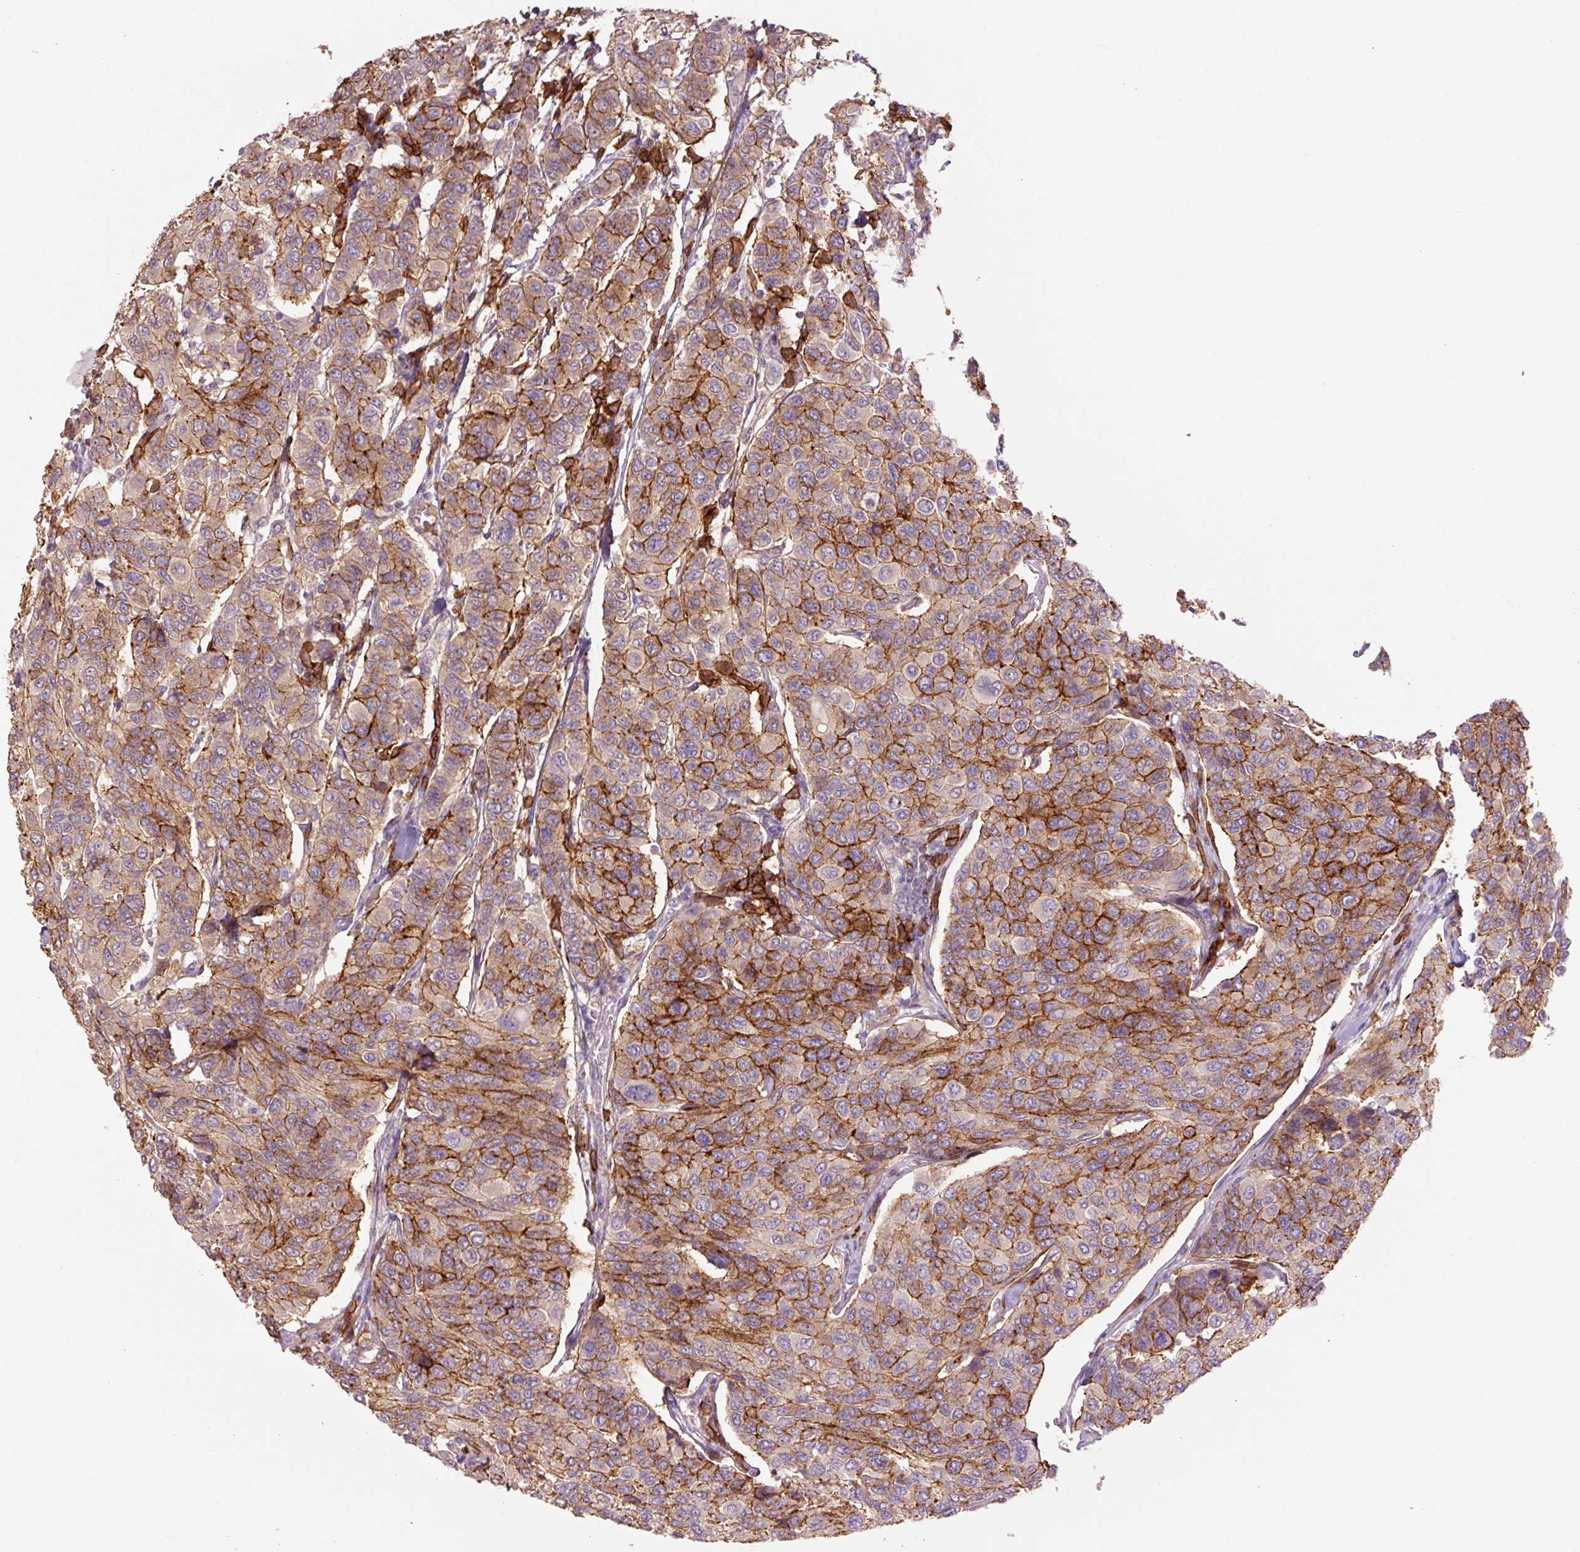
{"staining": {"intensity": "strong", "quantity": ">75%", "location": "cytoplasmic/membranous"}, "tissue": "breast cancer", "cell_type": "Tumor cells", "image_type": "cancer", "snomed": [{"axis": "morphology", "description": "Duct carcinoma"}, {"axis": "topography", "description": "Breast"}], "caption": "Breast cancer stained with a protein marker shows strong staining in tumor cells.", "gene": "SLC1A4", "patient": {"sex": "female", "age": 55}}